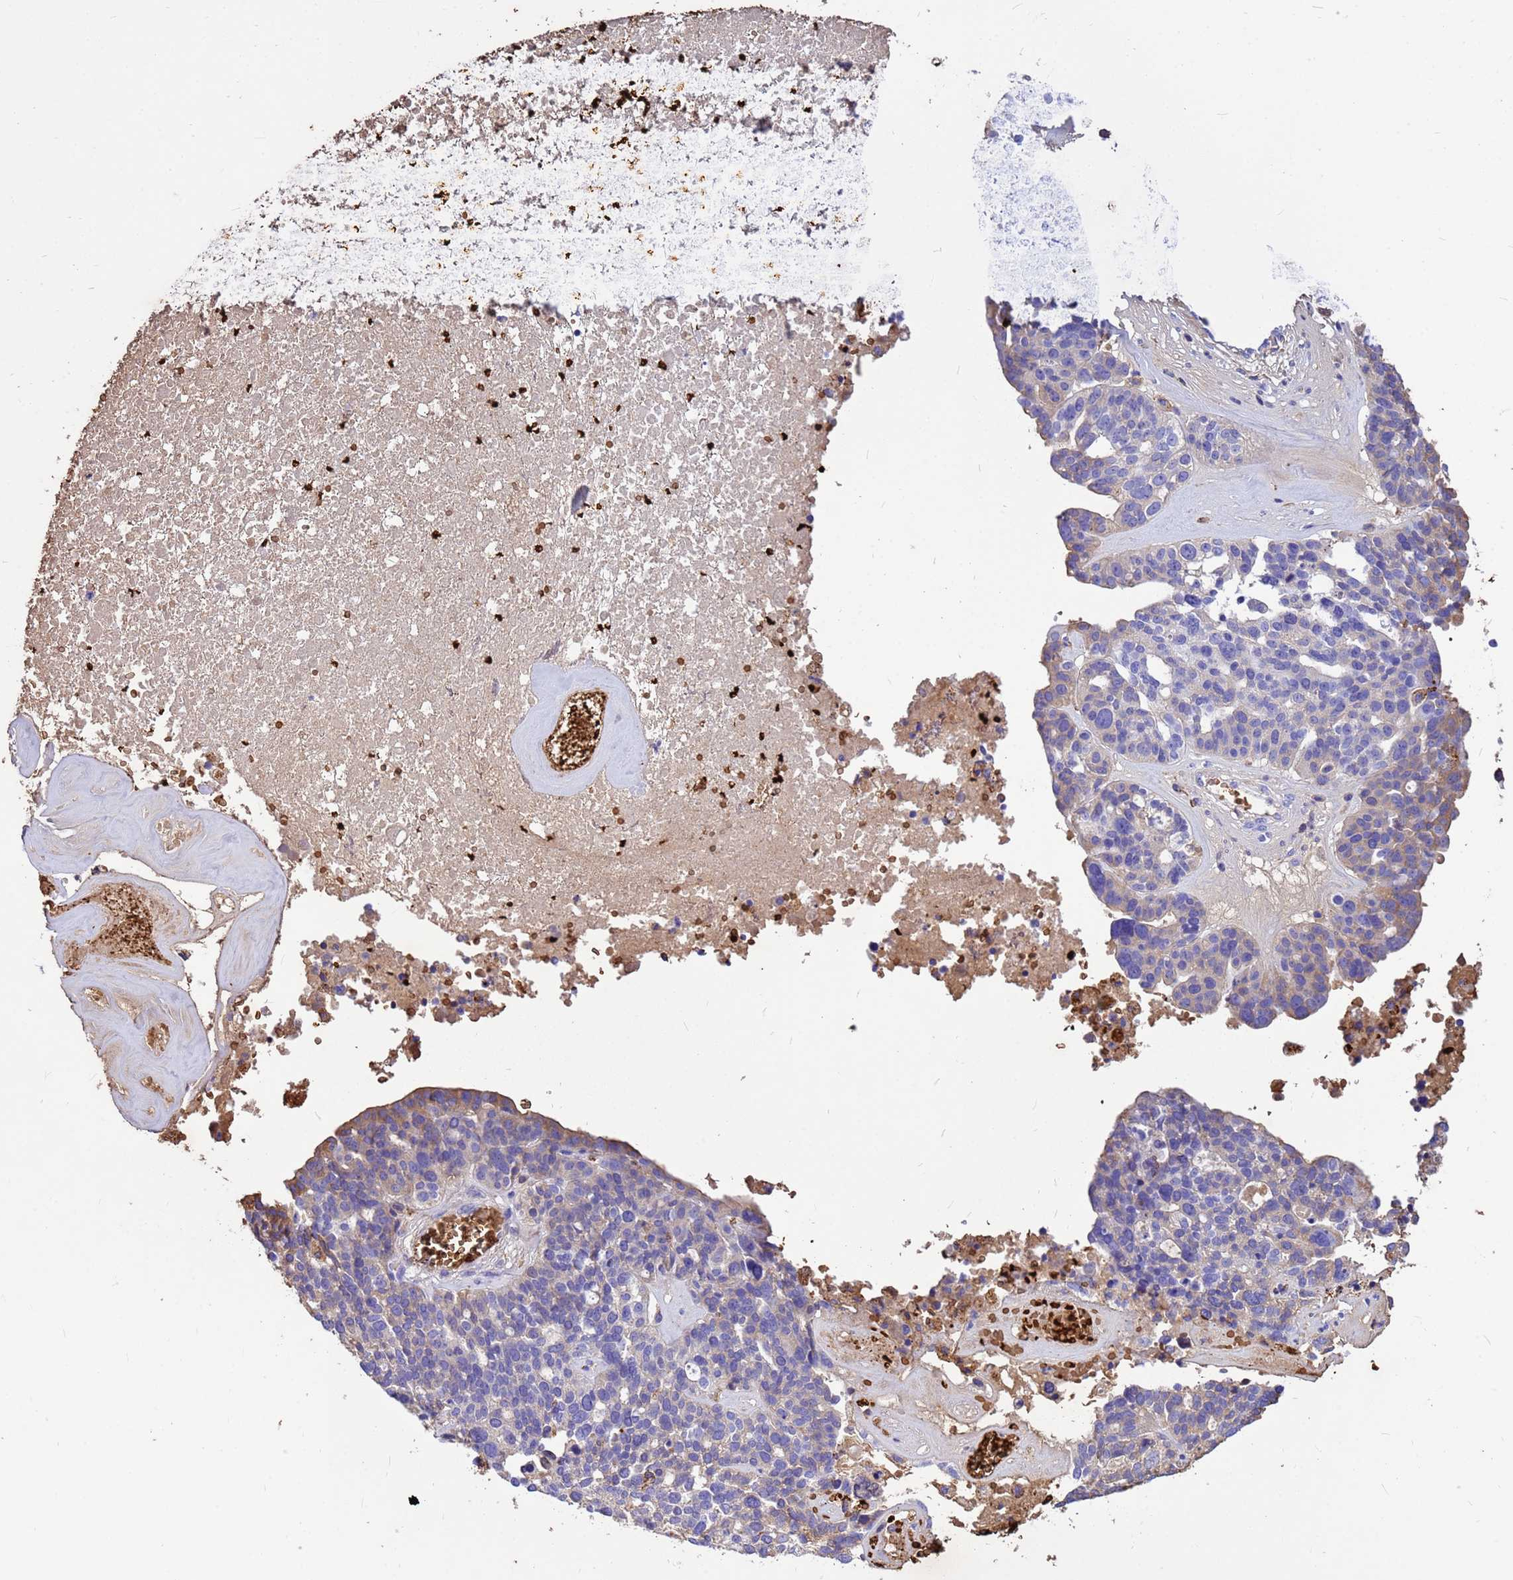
{"staining": {"intensity": "weak", "quantity": "<25%", "location": "cytoplasmic/membranous"}, "tissue": "ovarian cancer", "cell_type": "Tumor cells", "image_type": "cancer", "snomed": [{"axis": "morphology", "description": "Cystadenocarcinoma, serous, NOS"}, {"axis": "topography", "description": "Ovary"}], "caption": "The IHC photomicrograph has no significant staining in tumor cells of serous cystadenocarcinoma (ovarian) tissue.", "gene": "HBA2", "patient": {"sex": "female", "age": 59}}